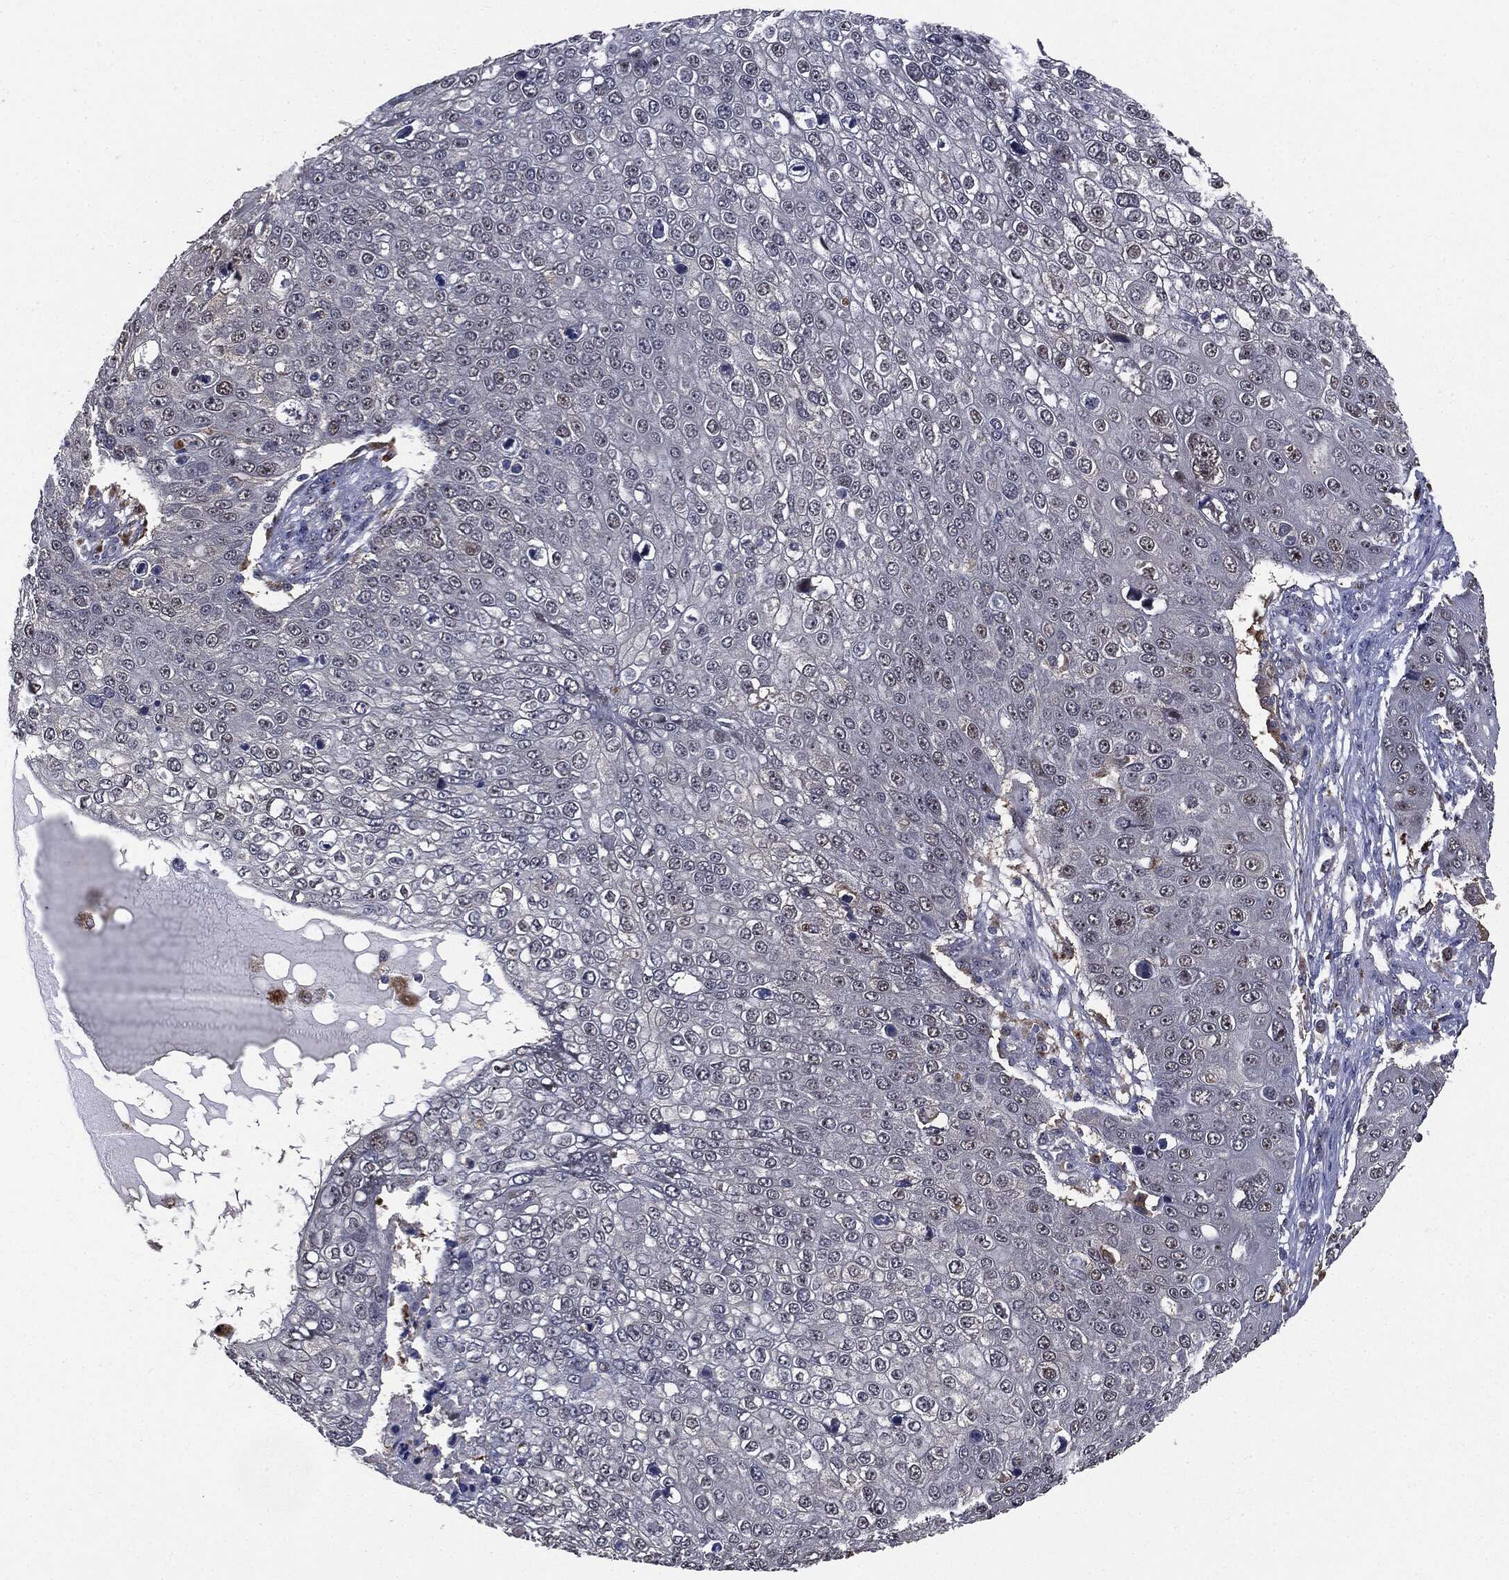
{"staining": {"intensity": "negative", "quantity": "none", "location": "none"}, "tissue": "skin cancer", "cell_type": "Tumor cells", "image_type": "cancer", "snomed": [{"axis": "morphology", "description": "Squamous cell carcinoma, NOS"}, {"axis": "topography", "description": "Skin"}], "caption": "Squamous cell carcinoma (skin) stained for a protein using immunohistochemistry exhibits no staining tumor cells.", "gene": "TRMT1L", "patient": {"sex": "male", "age": 71}}